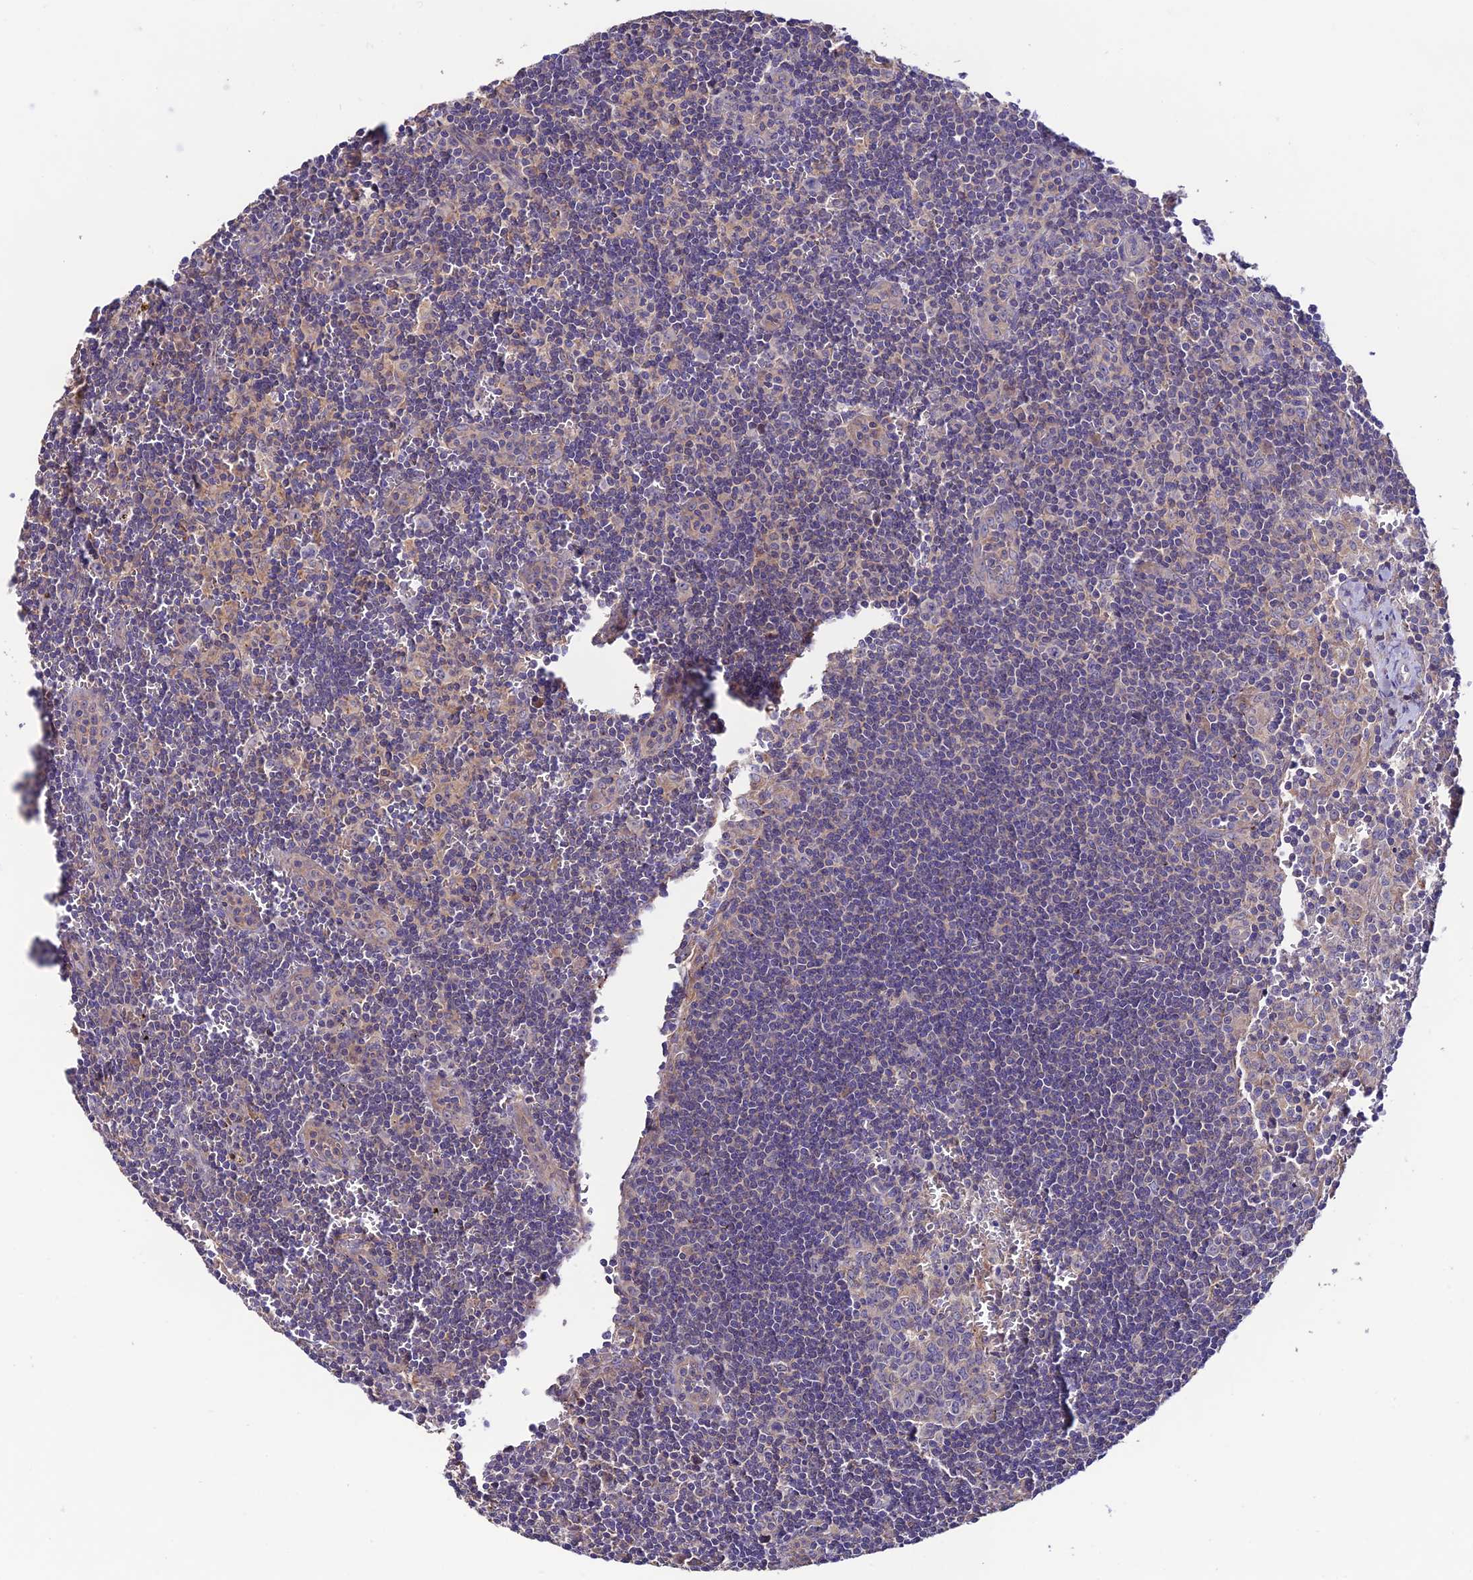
{"staining": {"intensity": "negative", "quantity": "none", "location": "none"}, "tissue": "lymph node", "cell_type": "Germinal center cells", "image_type": "normal", "snomed": [{"axis": "morphology", "description": "Normal tissue, NOS"}, {"axis": "topography", "description": "Lymph node"}], "caption": "A photomicrograph of lymph node stained for a protein demonstrates no brown staining in germinal center cells. (Immunohistochemistry, brightfield microscopy, high magnification).", "gene": "BRME1", "patient": {"sex": "female", "age": 32}}